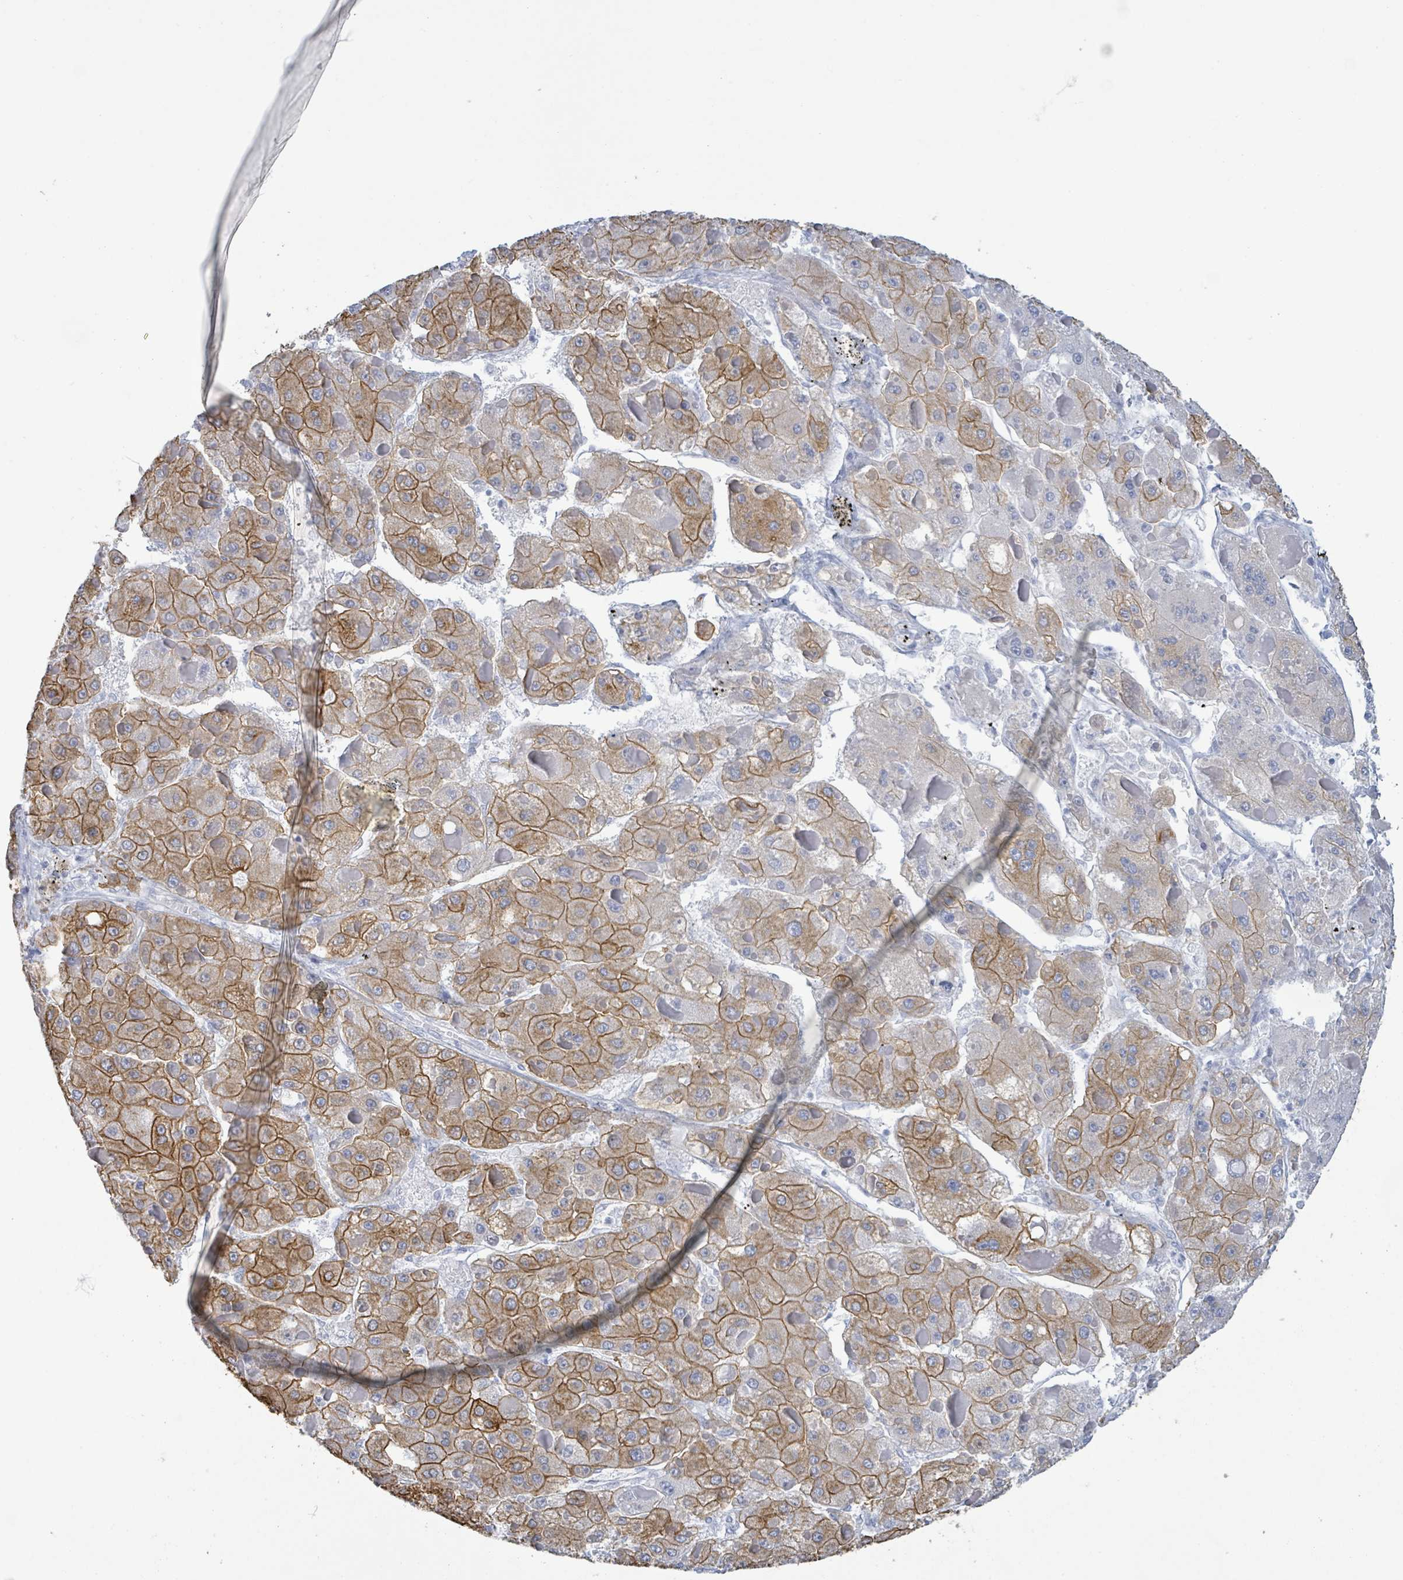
{"staining": {"intensity": "moderate", "quantity": ">75%", "location": "cytoplasmic/membranous"}, "tissue": "liver cancer", "cell_type": "Tumor cells", "image_type": "cancer", "snomed": [{"axis": "morphology", "description": "Carcinoma, Hepatocellular, NOS"}, {"axis": "topography", "description": "Liver"}], "caption": "Brown immunohistochemical staining in liver cancer (hepatocellular carcinoma) exhibits moderate cytoplasmic/membranous expression in about >75% of tumor cells.", "gene": "KRT8", "patient": {"sex": "female", "age": 73}}